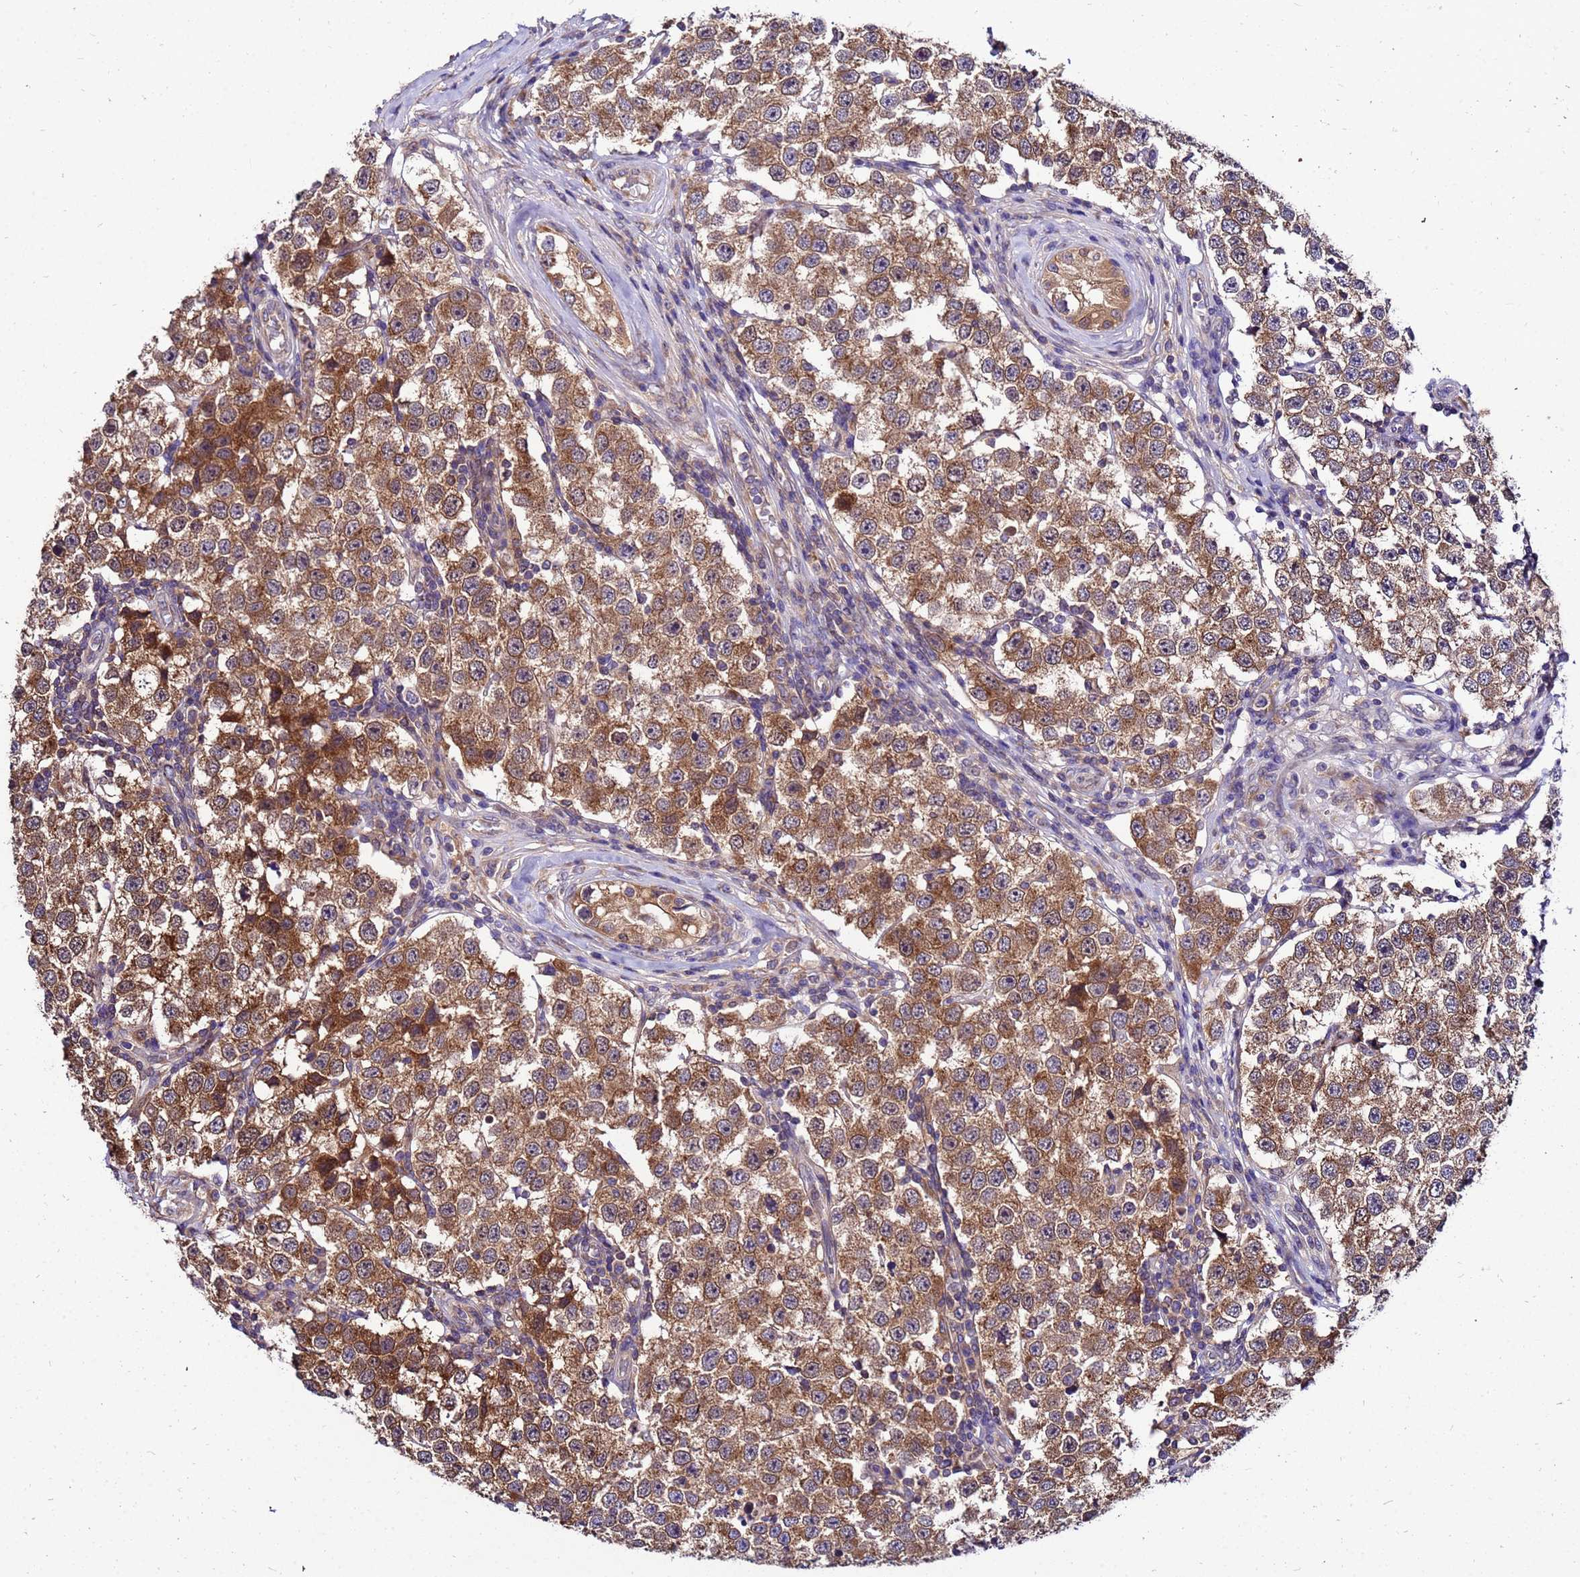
{"staining": {"intensity": "moderate", "quantity": ">75%", "location": "cytoplasmic/membranous"}, "tissue": "testis cancer", "cell_type": "Tumor cells", "image_type": "cancer", "snomed": [{"axis": "morphology", "description": "Seminoma, NOS"}, {"axis": "topography", "description": "Testis"}], "caption": "Tumor cells exhibit medium levels of moderate cytoplasmic/membranous expression in about >75% of cells in seminoma (testis).", "gene": "GET3", "patient": {"sex": "male", "age": 34}}